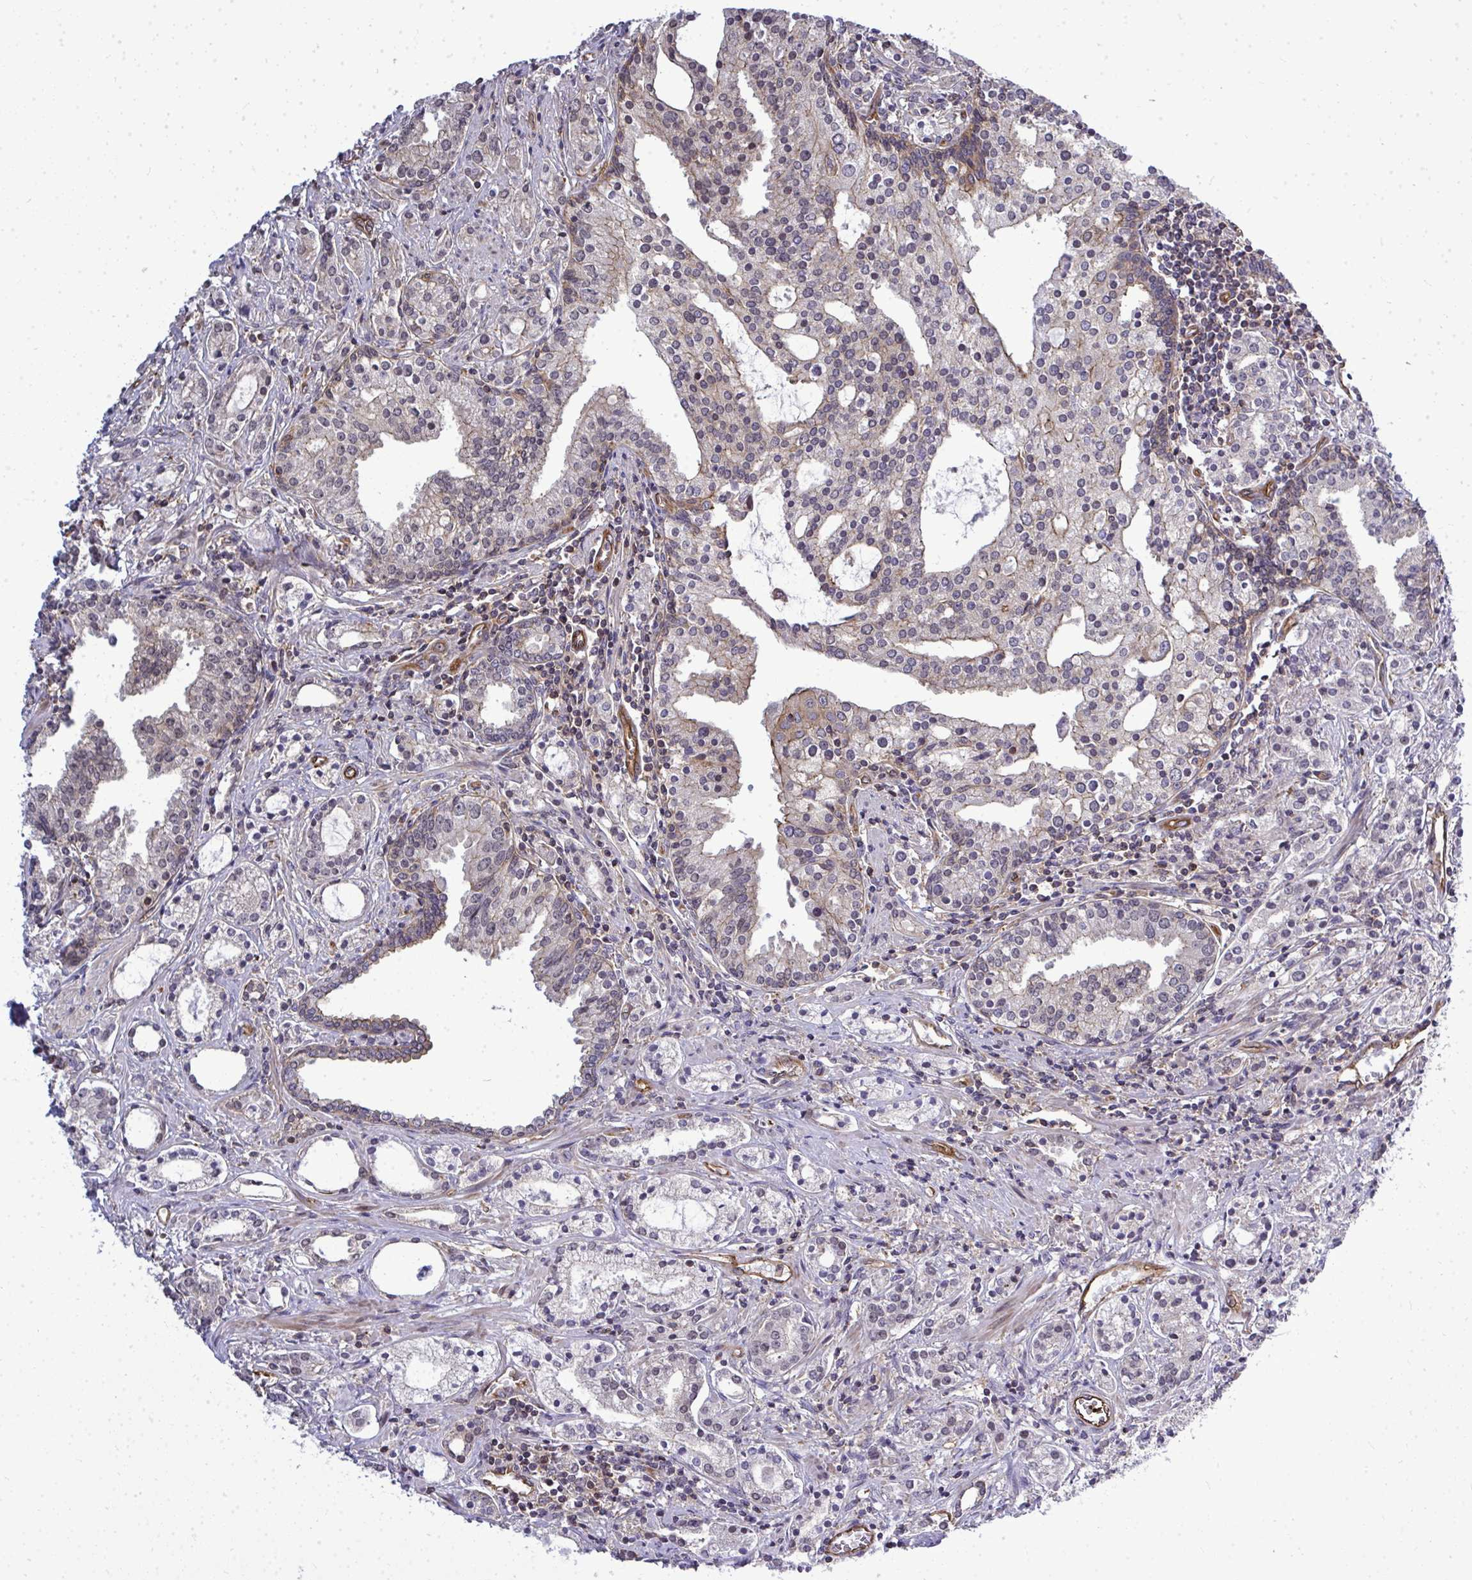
{"staining": {"intensity": "weak", "quantity": "<25%", "location": "cytoplasmic/membranous"}, "tissue": "prostate cancer", "cell_type": "Tumor cells", "image_type": "cancer", "snomed": [{"axis": "morphology", "description": "Adenocarcinoma, Medium grade"}, {"axis": "topography", "description": "Prostate"}], "caption": "Tumor cells show no significant staining in prostate medium-grade adenocarcinoma. (DAB (3,3'-diaminobenzidine) immunohistochemistry (IHC) with hematoxylin counter stain).", "gene": "FUT10", "patient": {"sex": "male", "age": 57}}